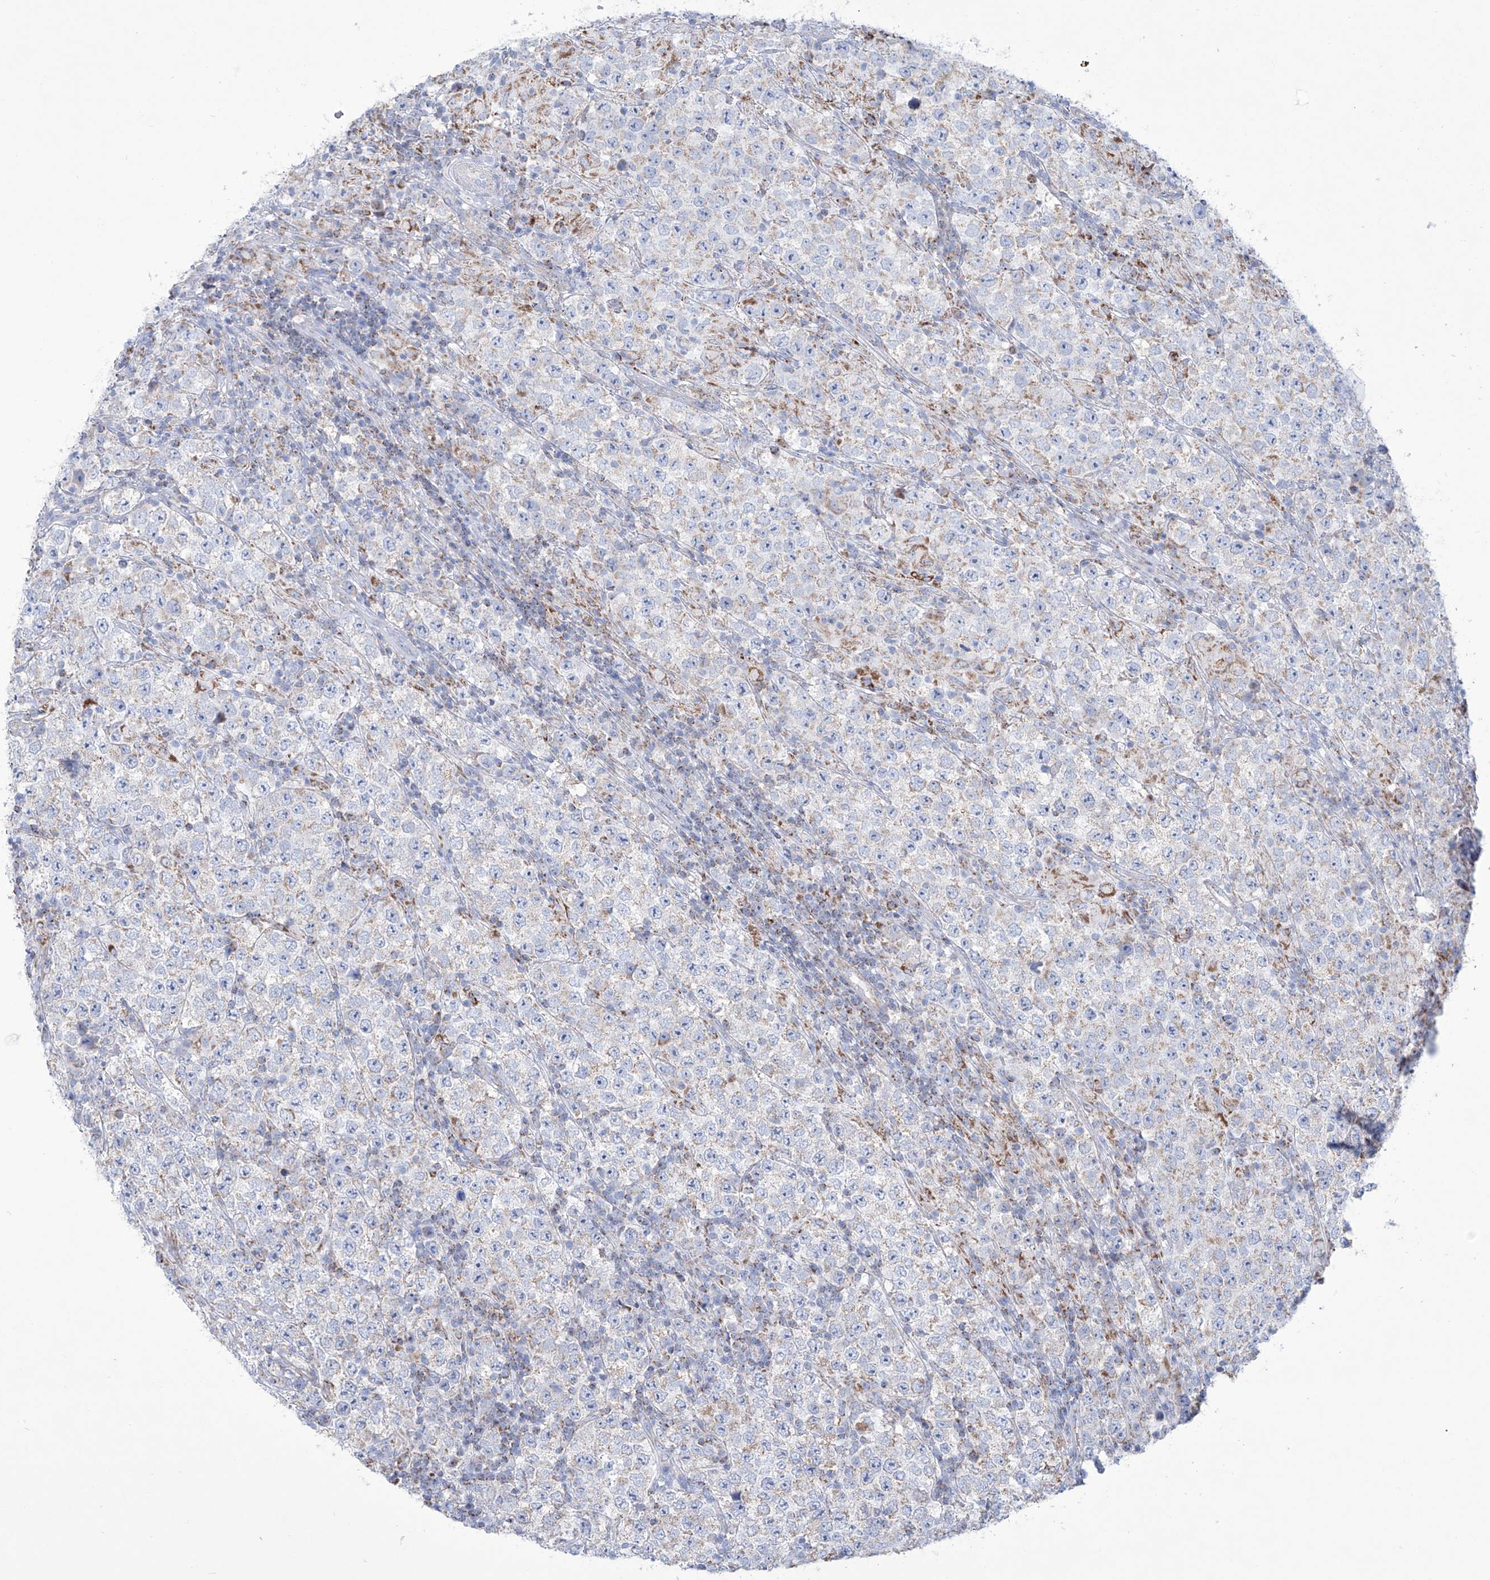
{"staining": {"intensity": "moderate", "quantity": "<25%", "location": "cytoplasmic/membranous"}, "tissue": "testis cancer", "cell_type": "Tumor cells", "image_type": "cancer", "snomed": [{"axis": "morphology", "description": "Normal tissue, NOS"}, {"axis": "morphology", "description": "Urothelial carcinoma, High grade"}, {"axis": "morphology", "description": "Seminoma, NOS"}, {"axis": "morphology", "description": "Carcinoma, Embryonal, NOS"}, {"axis": "topography", "description": "Urinary bladder"}, {"axis": "topography", "description": "Testis"}], "caption": "High-power microscopy captured an immunohistochemistry histopathology image of testis embryonal carcinoma, revealing moderate cytoplasmic/membranous expression in about <25% of tumor cells.", "gene": "ALDH6A1", "patient": {"sex": "male", "age": 41}}